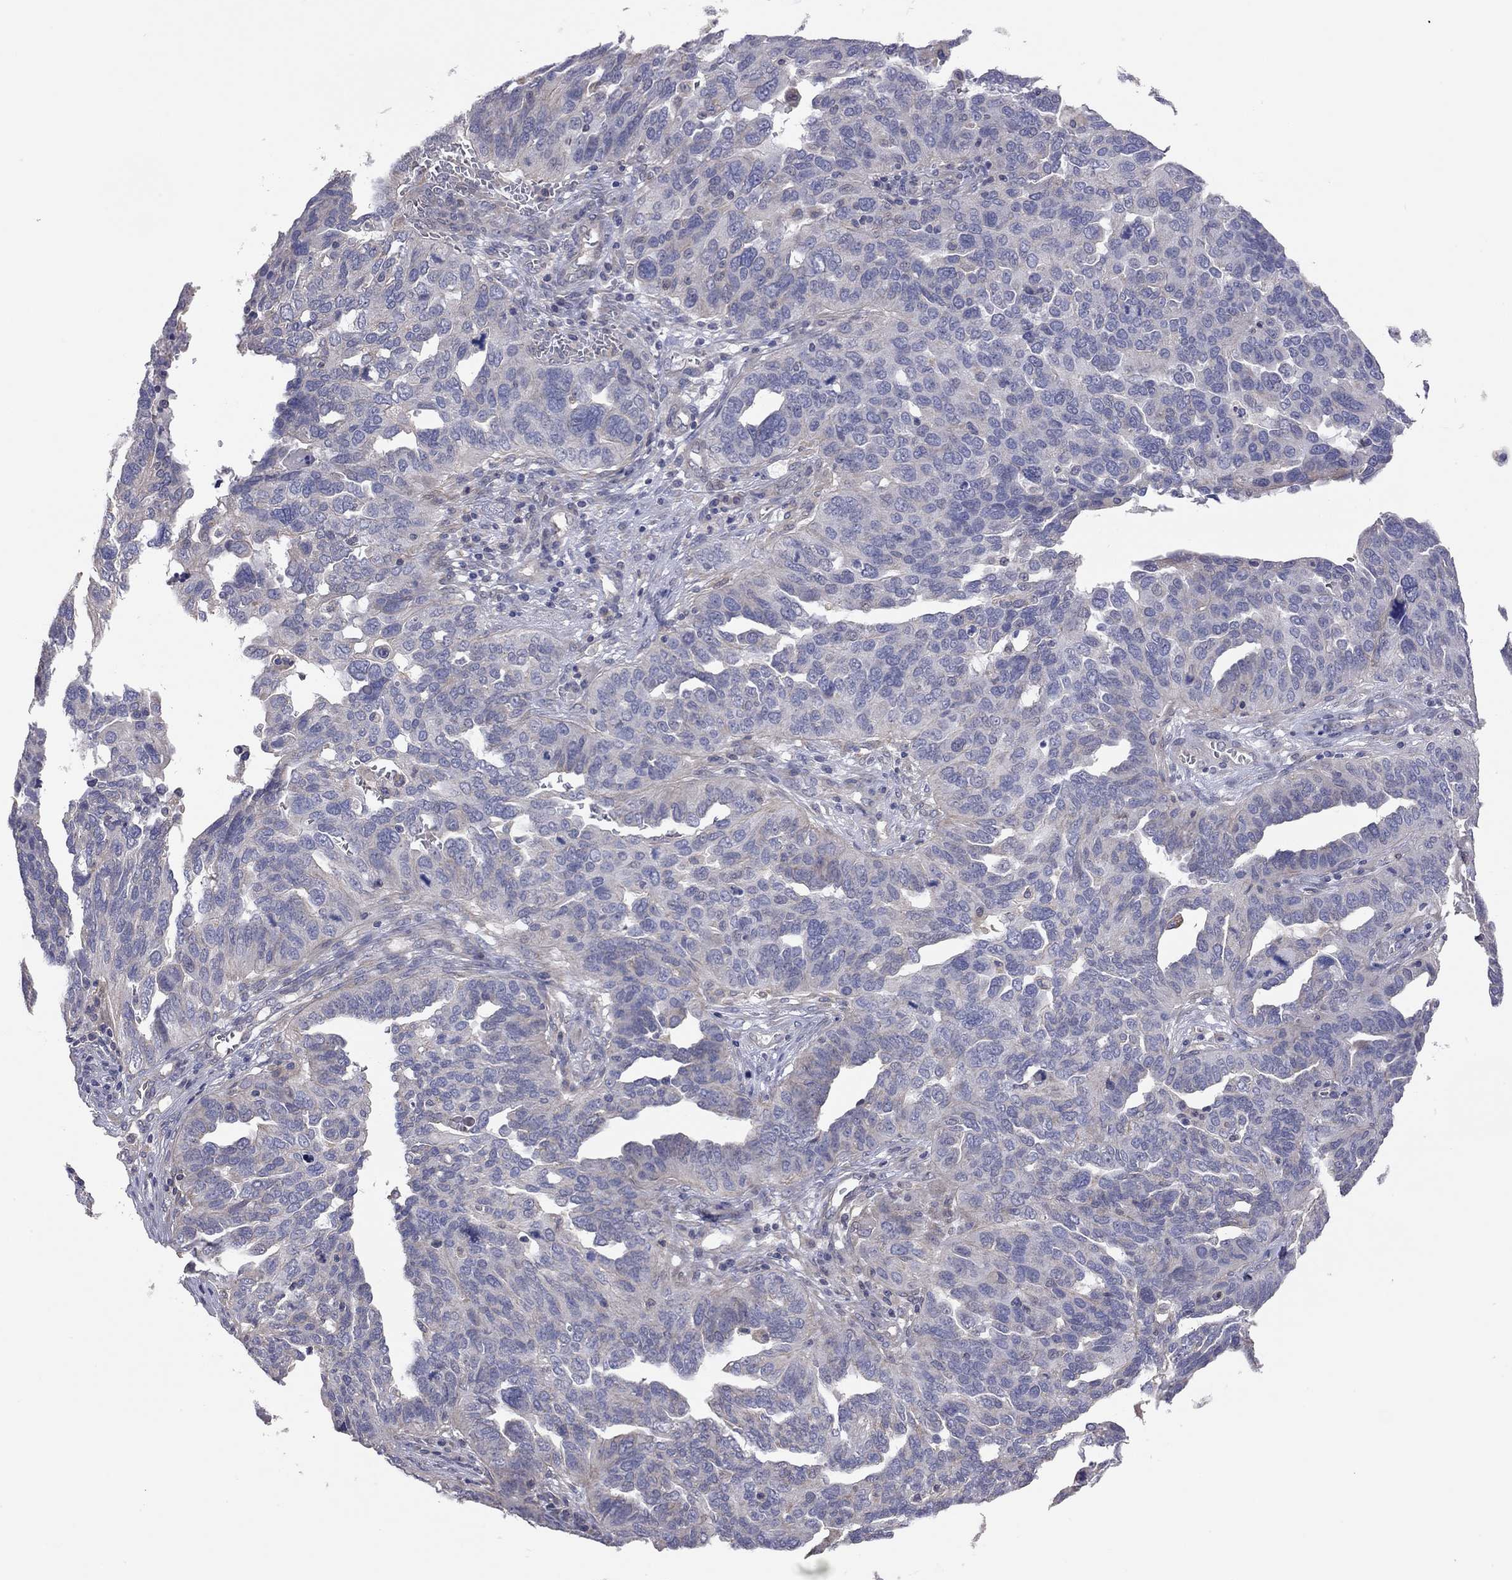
{"staining": {"intensity": "weak", "quantity": "<25%", "location": "cytoplasmic/membranous"}, "tissue": "ovarian cancer", "cell_type": "Tumor cells", "image_type": "cancer", "snomed": [{"axis": "morphology", "description": "Carcinoma, endometroid"}, {"axis": "topography", "description": "Soft tissue"}, {"axis": "topography", "description": "Ovary"}], "caption": "Tumor cells show no significant expression in ovarian endometroid carcinoma. (Immunohistochemistry, brightfield microscopy, high magnification).", "gene": "KCNB1", "patient": {"sex": "female", "age": 52}}